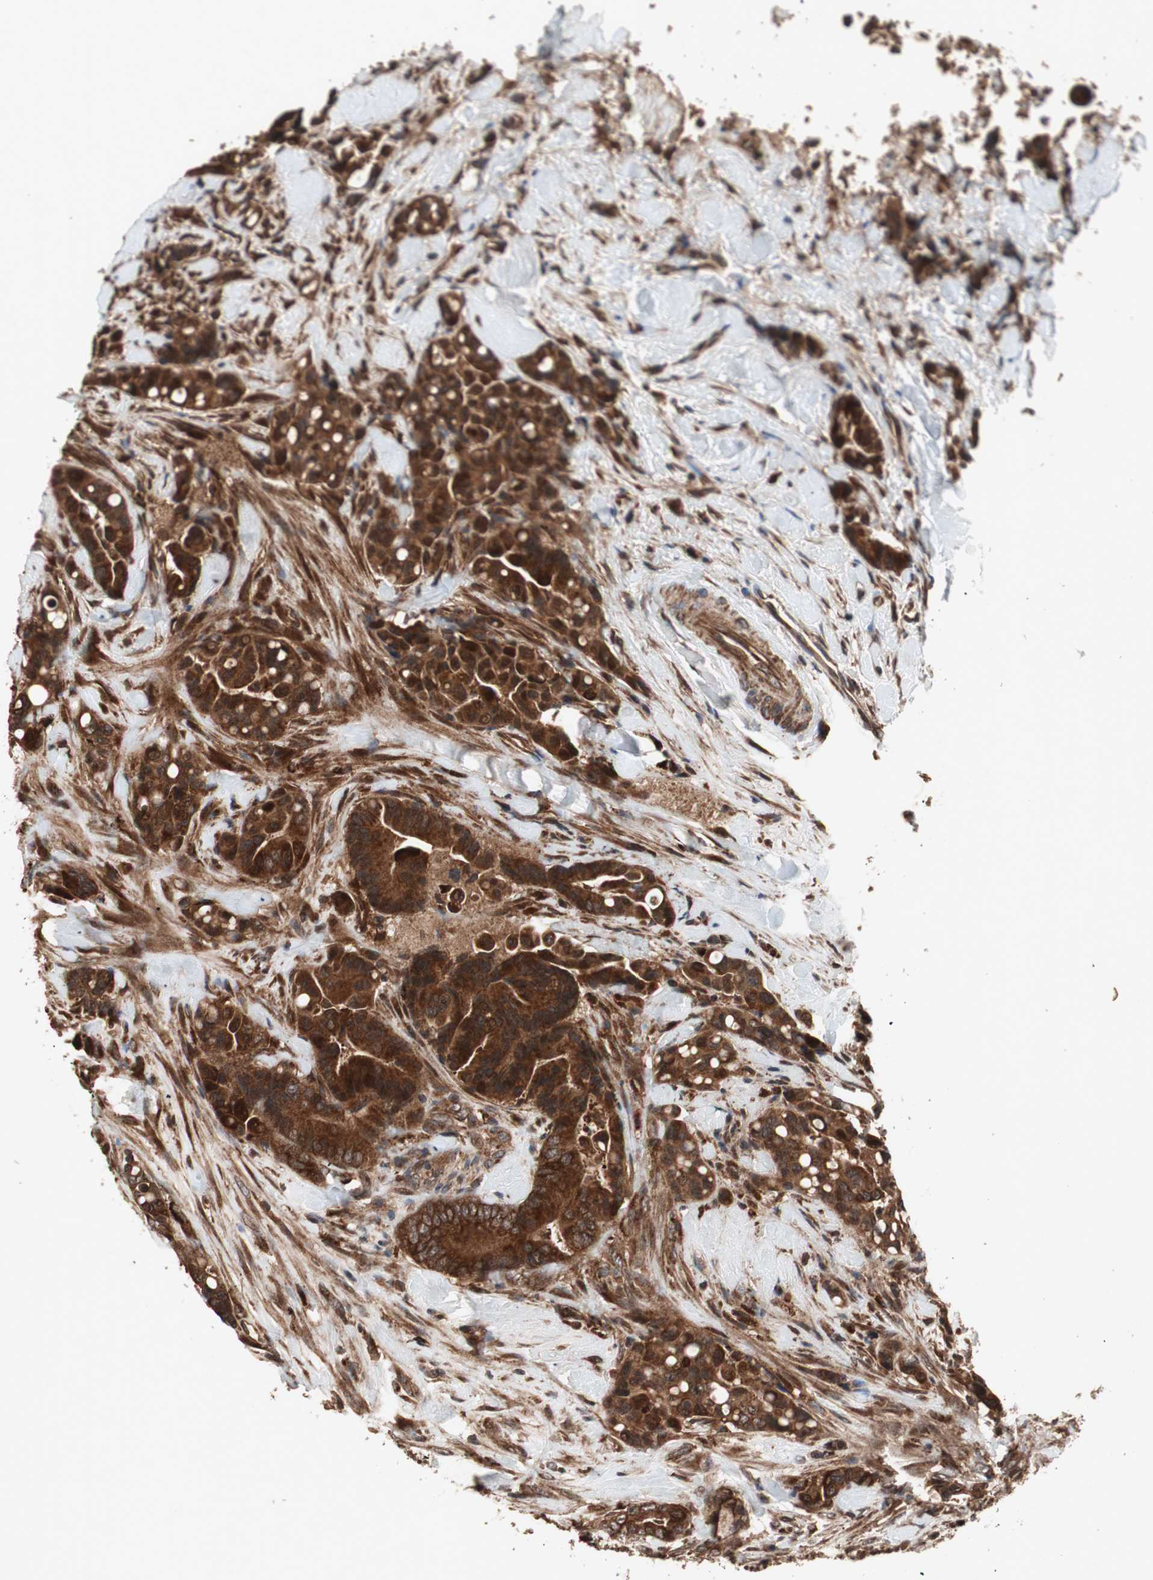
{"staining": {"intensity": "strong", "quantity": ">75%", "location": "cytoplasmic/membranous"}, "tissue": "colorectal cancer", "cell_type": "Tumor cells", "image_type": "cancer", "snomed": [{"axis": "morphology", "description": "Normal tissue, NOS"}, {"axis": "morphology", "description": "Adenocarcinoma, NOS"}, {"axis": "topography", "description": "Colon"}], "caption": "Colorectal cancer stained with DAB (3,3'-diaminobenzidine) IHC exhibits high levels of strong cytoplasmic/membranous positivity in about >75% of tumor cells. (brown staining indicates protein expression, while blue staining denotes nuclei).", "gene": "RAB1A", "patient": {"sex": "male", "age": 82}}